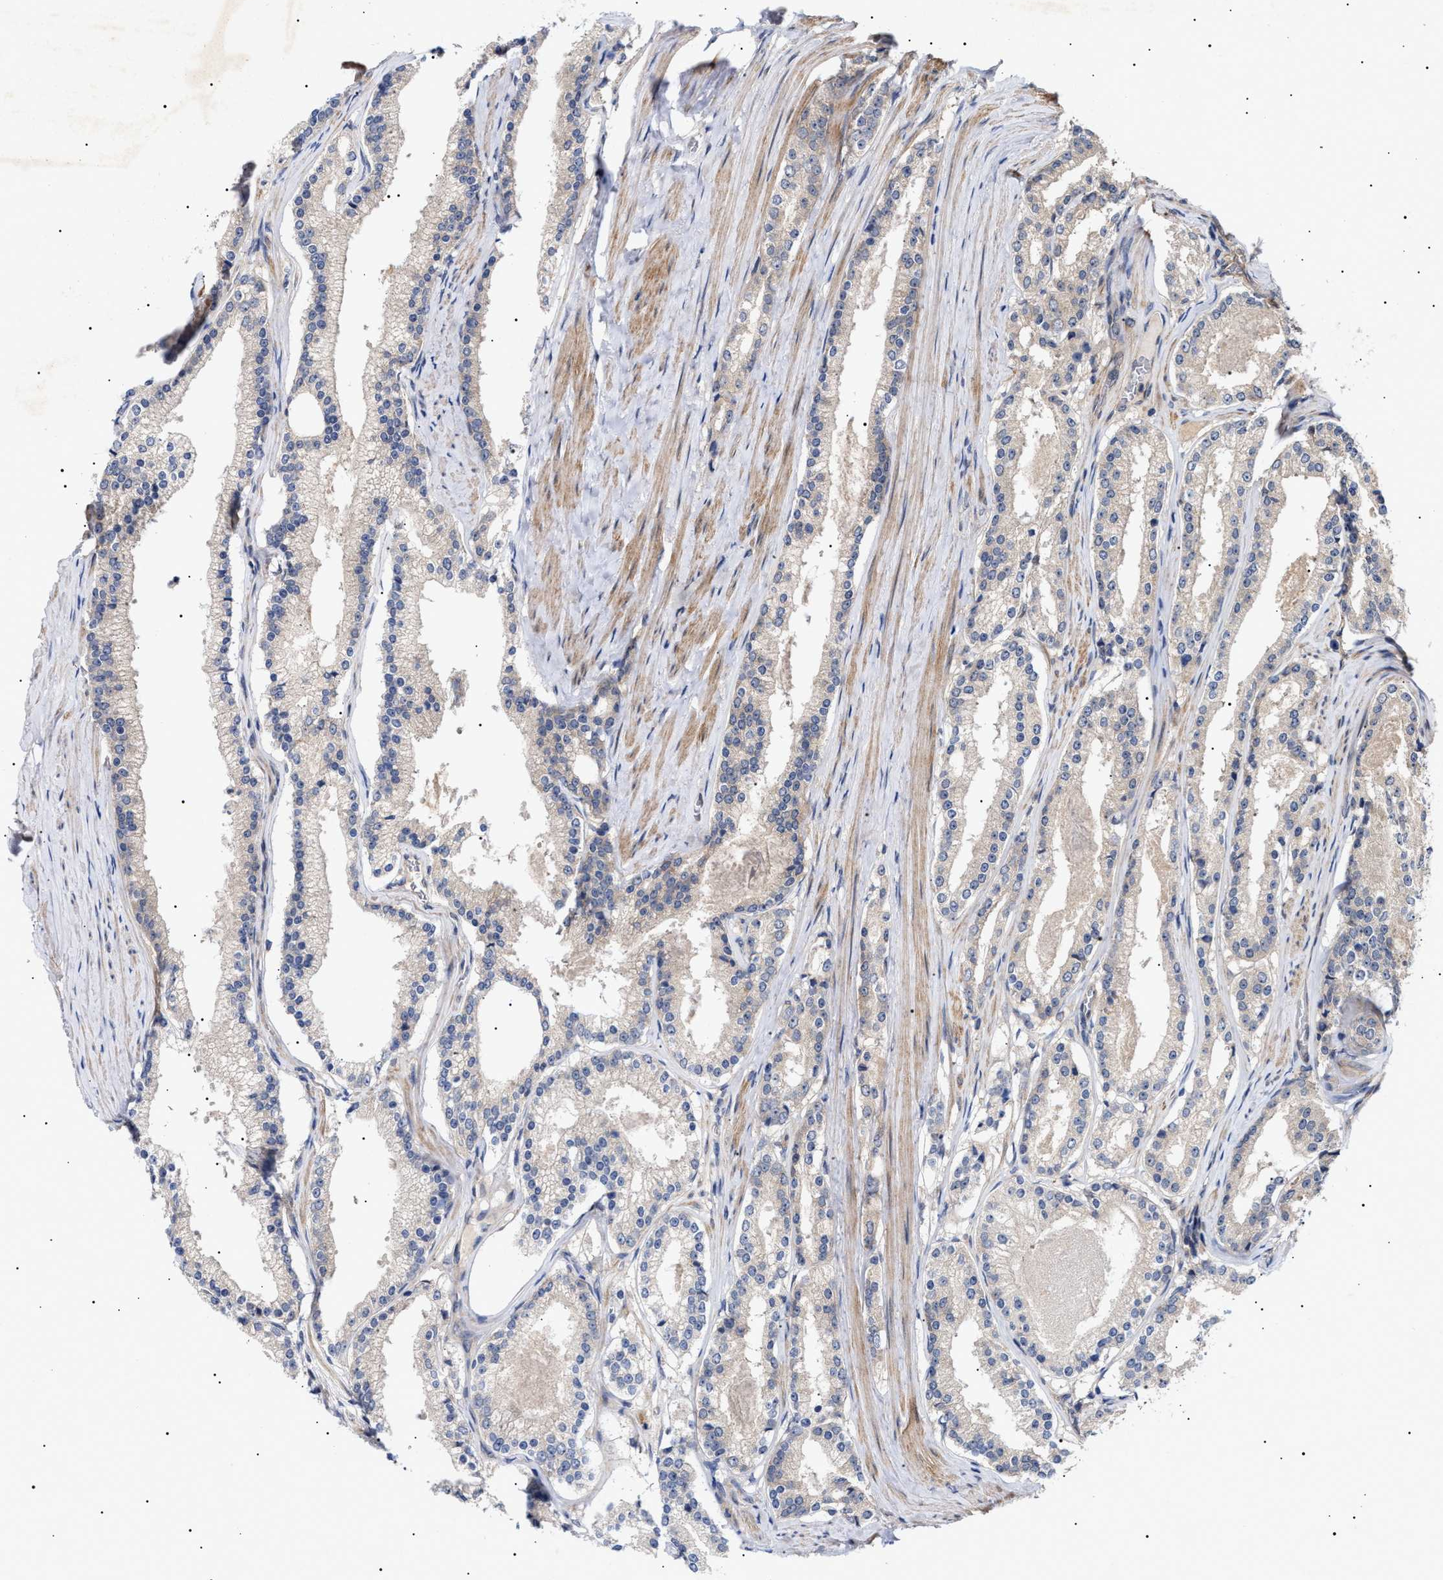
{"staining": {"intensity": "negative", "quantity": "none", "location": "none"}, "tissue": "prostate cancer", "cell_type": "Tumor cells", "image_type": "cancer", "snomed": [{"axis": "morphology", "description": "Adenocarcinoma, Low grade"}, {"axis": "topography", "description": "Prostate"}], "caption": "This is an immunohistochemistry histopathology image of prostate low-grade adenocarcinoma. There is no positivity in tumor cells.", "gene": "NPLOC4", "patient": {"sex": "male", "age": 70}}